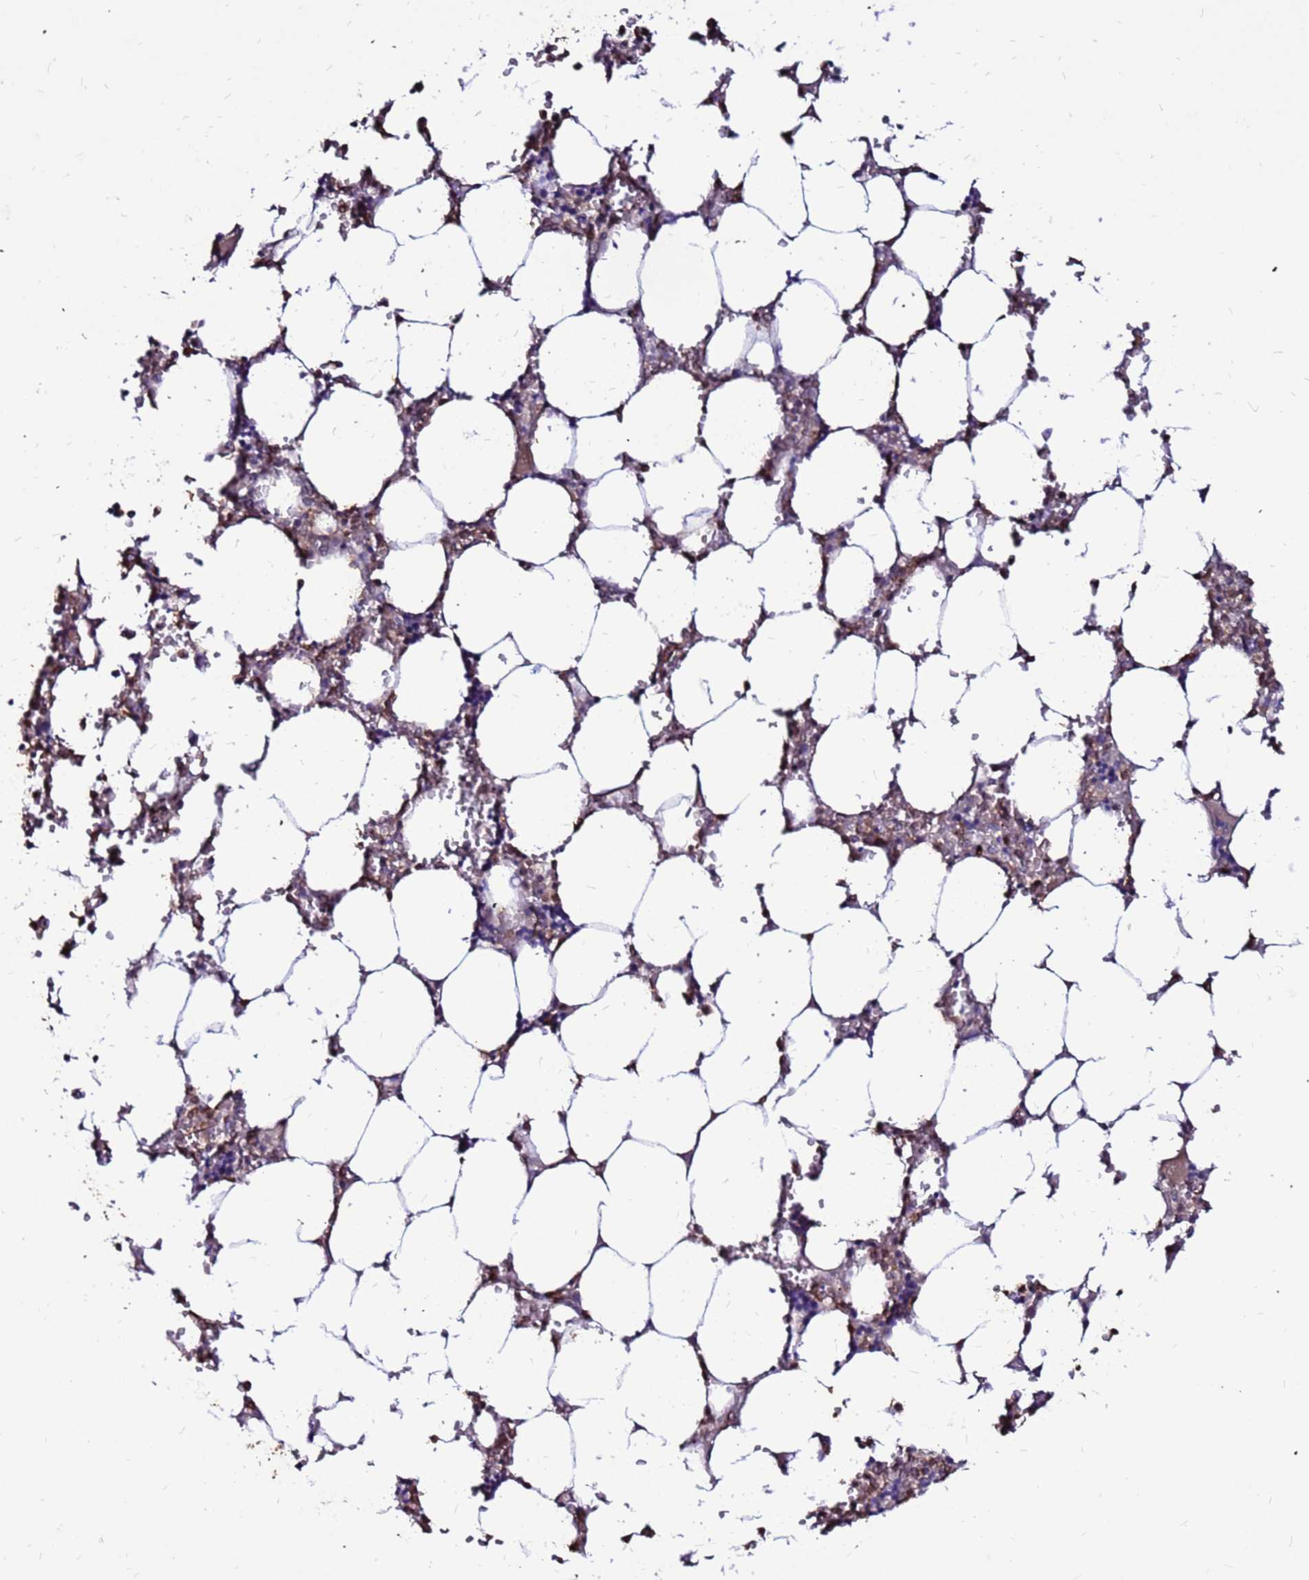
{"staining": {"intensity": "moderate", "quantity": "<25%", "location": "cytoplasmic/membranous,nuclear"}, "tissue": "bone marrow", "cell_type": "Hematopoietic cells", "image_type": "normal", "snomed": [{"axis": "morphology", "description": "Normal tissue, NOS"}, {"axis": "topography", "description": "Bone marrow"}], "caption": "Normal bone marrow displays moderate cytoplasmic/membranous,nuclear expression in approximately <25% of hematopoietic cells, visualized by immunohistochemistry.", "gene": "CLK3", "patient": {"sex": "male", "age": 64}}